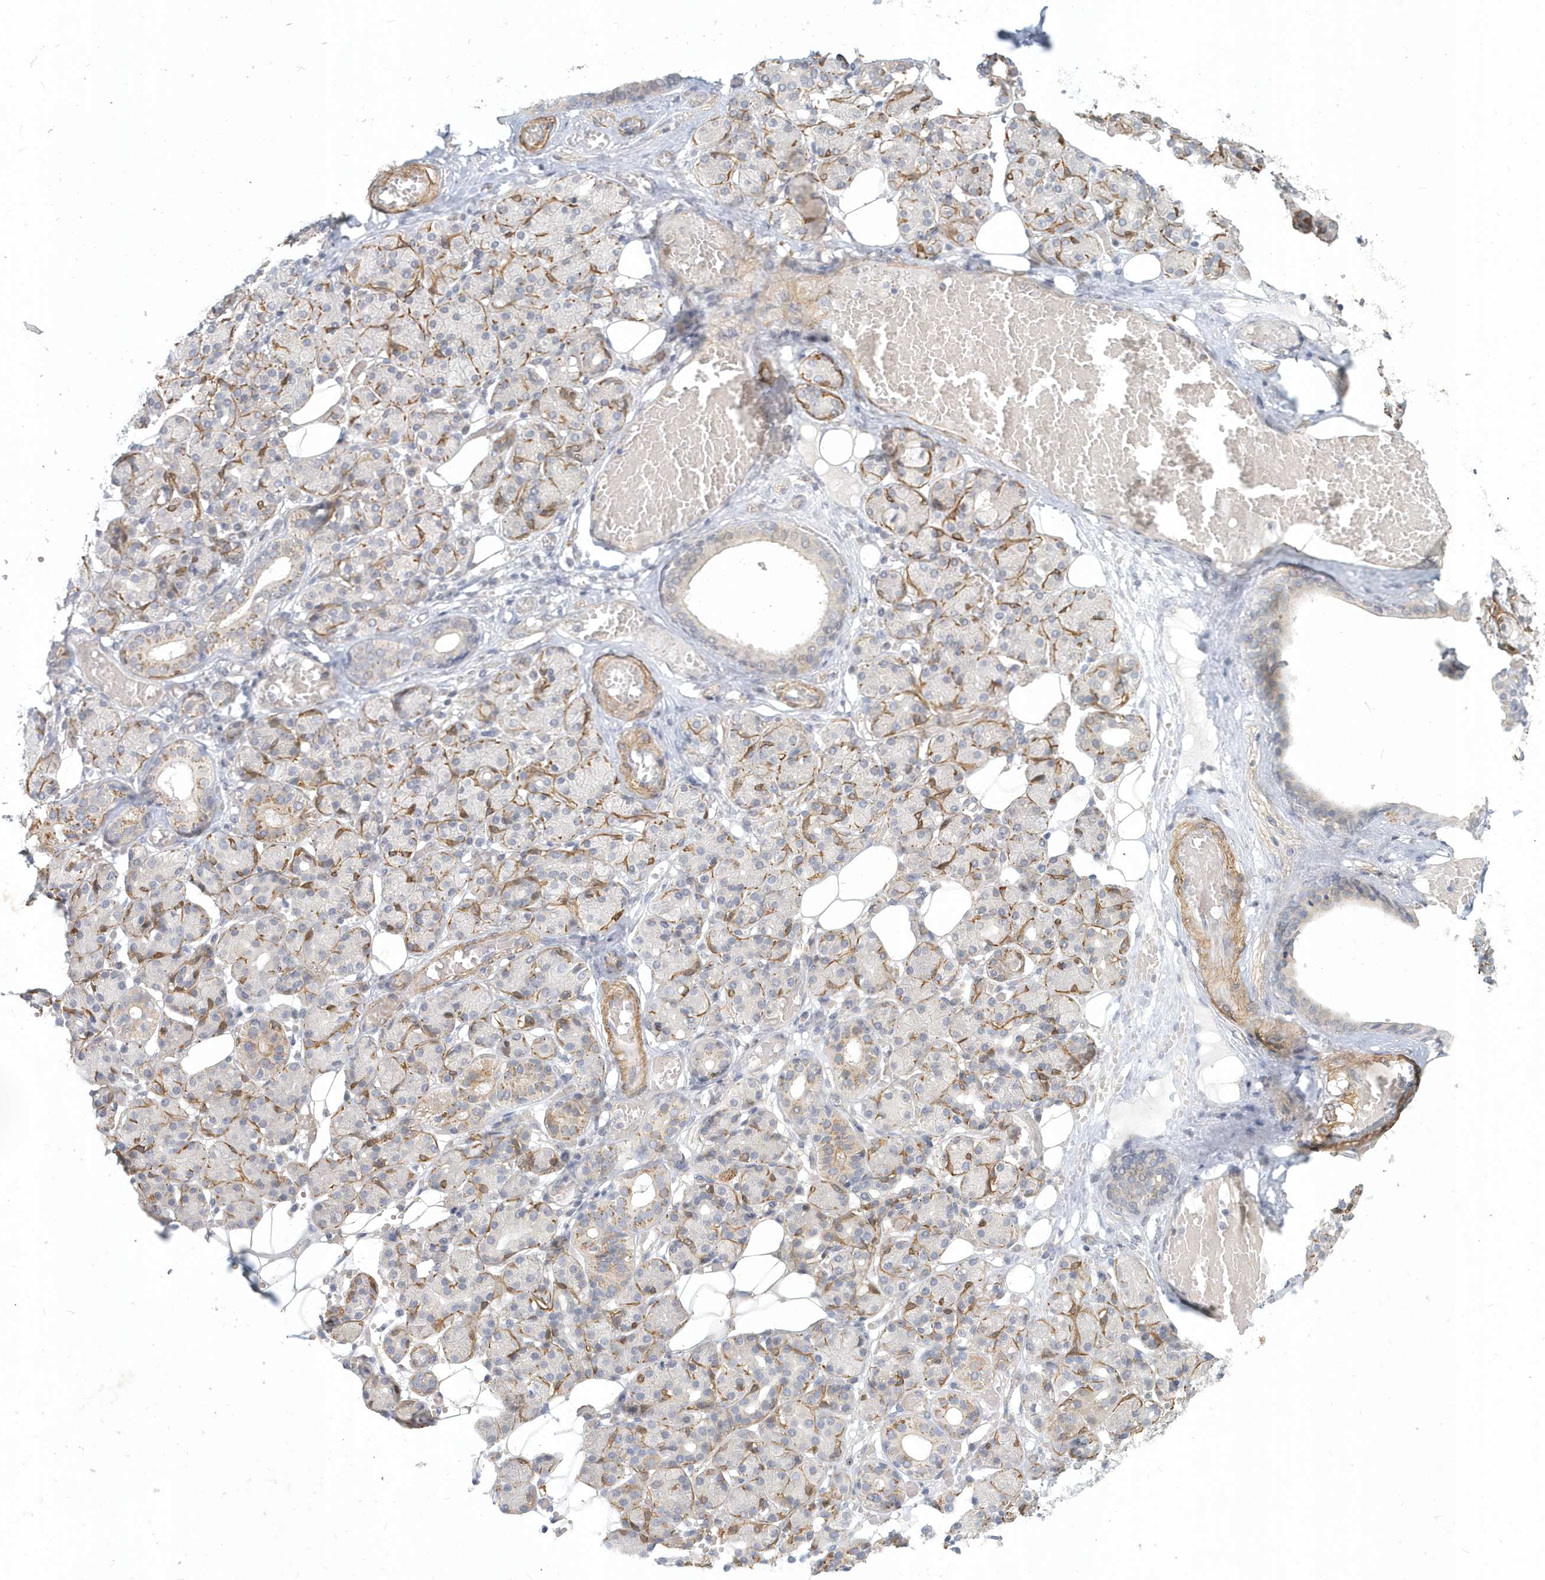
{"staining": {"intensity": "moderate", "quantity": "<25%", "location": "cytoplasmic/membranous"}, "tissue": "salivary gland", "cell_type": "Glandular cells", "image_type": "normal", "snomed": [{"axis": "morphology", "description": "Normal tissue, NOS"}, {"axis": "topography", "description": "Salivary gland"}], "caption": "Protein staining by immunohistochemistry (IHC) shows moderate cytoplasmic/membranous staining in approximately <25% of glandular cells in unremarkable salivary gland. Immunohistochemistry stains the protein of interest in brown and the nuclei are stained blue.", "gene": "NAPB", "patient": {"sex": "male", "age": 63}}